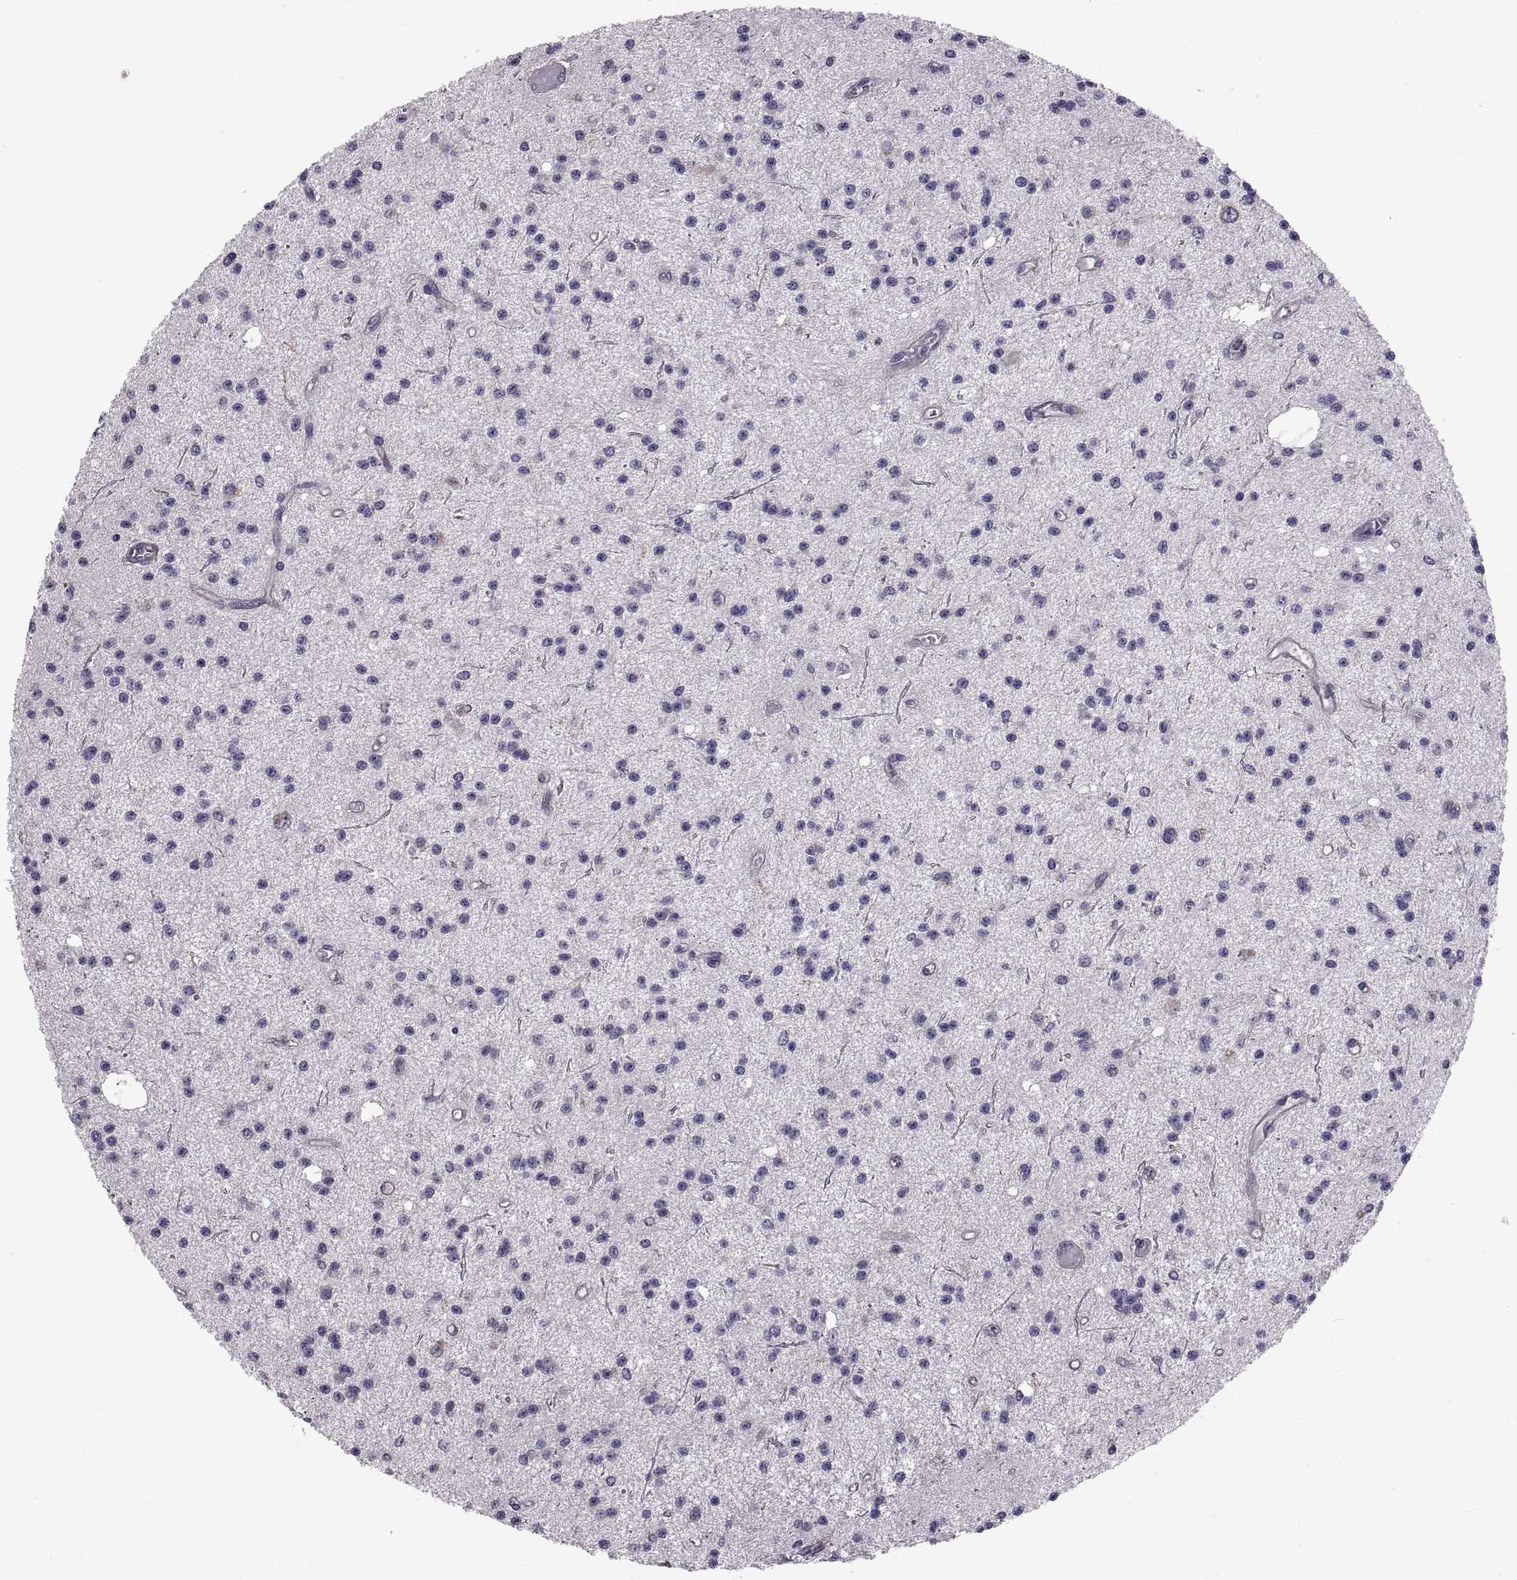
{"staining": {"intensity": "negative", "quantity": "none", "location": "none"}, "tissue": "glioma", "cell_type": "Tumor cells", "image_type": "cancer", "snomed": [{"axis": "morphology", "description": "Glioma, malignant, Low grade"}, {"axis": "topography", "description": "Brain"}], "caption": "The photomicrograph demonstrates no staining of tumor cells in malignant glioma (low-grade). (Stains: DAB (3,3'-diaminobenzidine) immunohistochemistry with hematoxylin counter stain, Microscopy: brightfield microscopy at high magnification).", "gene": "ARSL", "patient": {"sex": "male", "age": 27}}